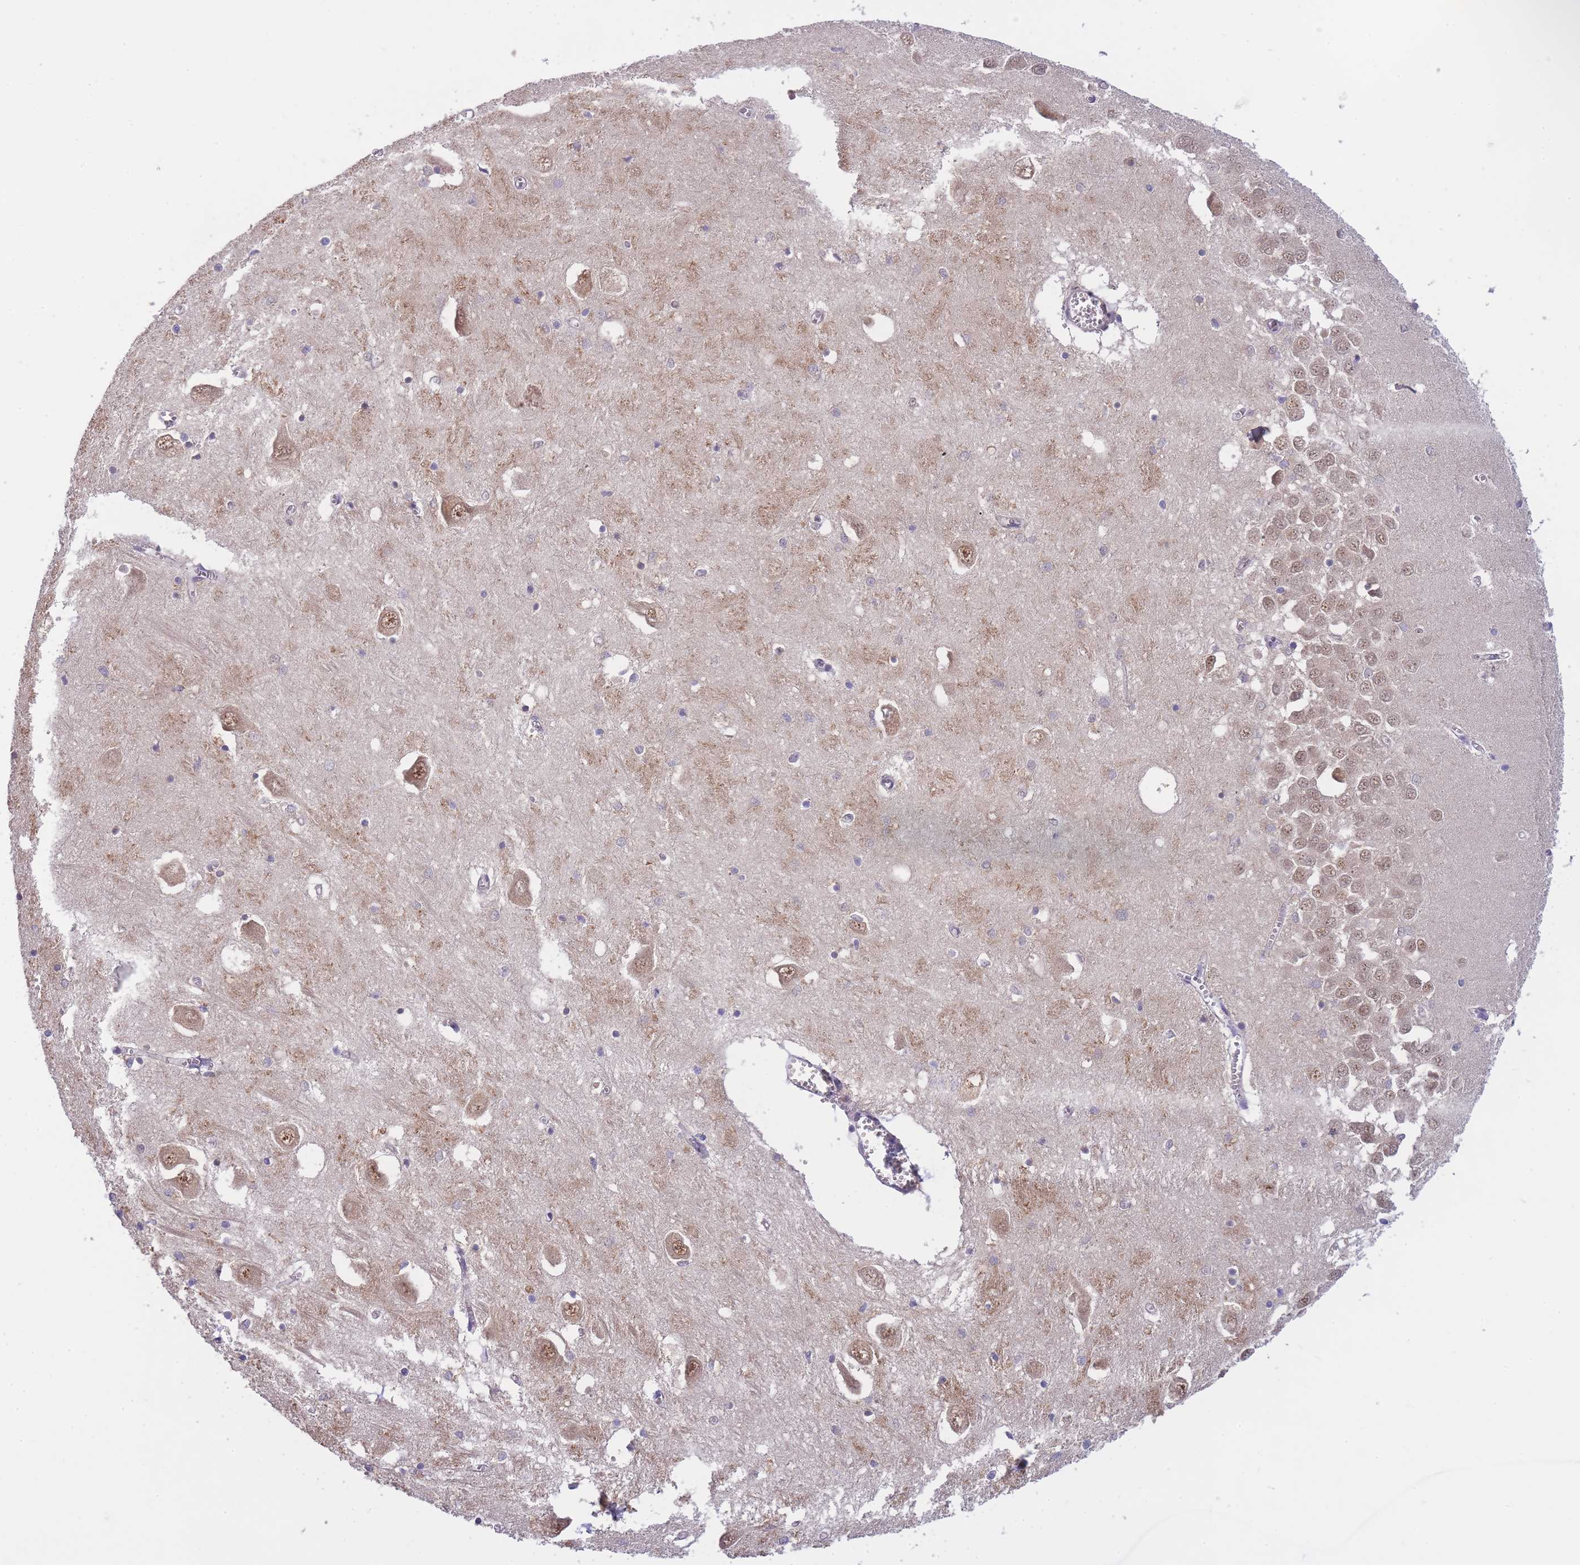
{"staining": {"intensity": "moderate", "quantity": "<25%", "location": "cytoplasmic/membranous,nuclear"}, "tissue": "hippocampus", "cell_type": "Glial cells", "image_type": "normal", "snomed": [{"axis": "morphology", "description": "Normal tissue, NOS"}, {"axis": "topography", "description": "Hippocampus"}], "caption": "The immunohistochemical stain highlights moderate cytoplasmic/membranous,nuclear staining in glial cells of unremarkable hippocampus.", "gene": "PIP4P1", "patient": {"sex": "male", "age": 70}}